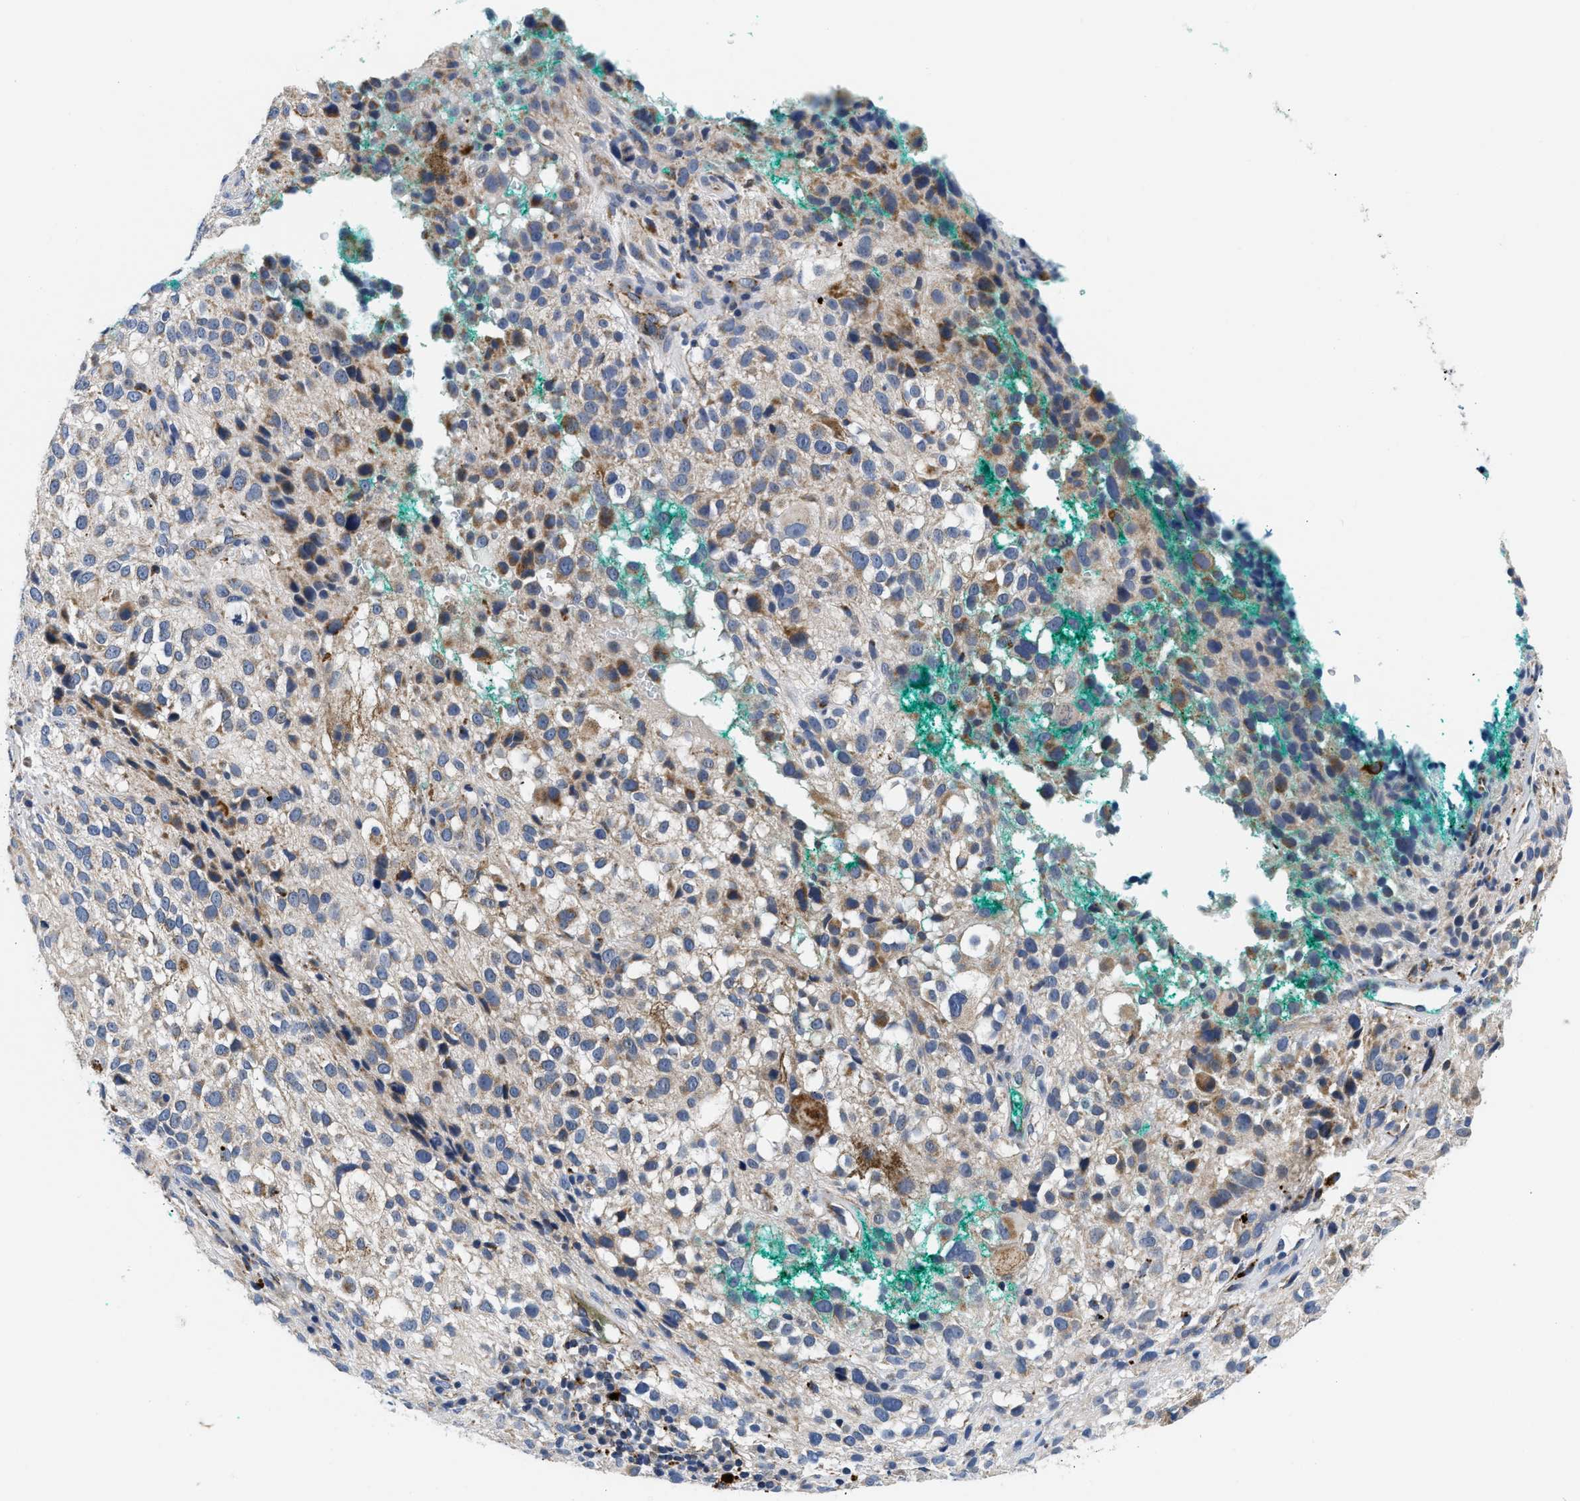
{"staining": {"intensity": "negative", "quantity": "none", "location": "none"}, "tissue": "melanoma", "cell_type": "Tumor cells", "image_type": "cancer", "snomed": [{"axis": "morphology", "description": "Necrosis, NOS"}, {"axis": "morphology", "description": "Malignant melanoma, NOS"}, {"axis": "topography", "description": "Skin"}], "caption": "High magnification brightfield microscopy of melanoma stained with DAB (brown) and counterstained with hematoxylin (blue): tumor cells show no significant expression.", "gene": "PDP1", "patient": {"sex": "female", "age": 87}}